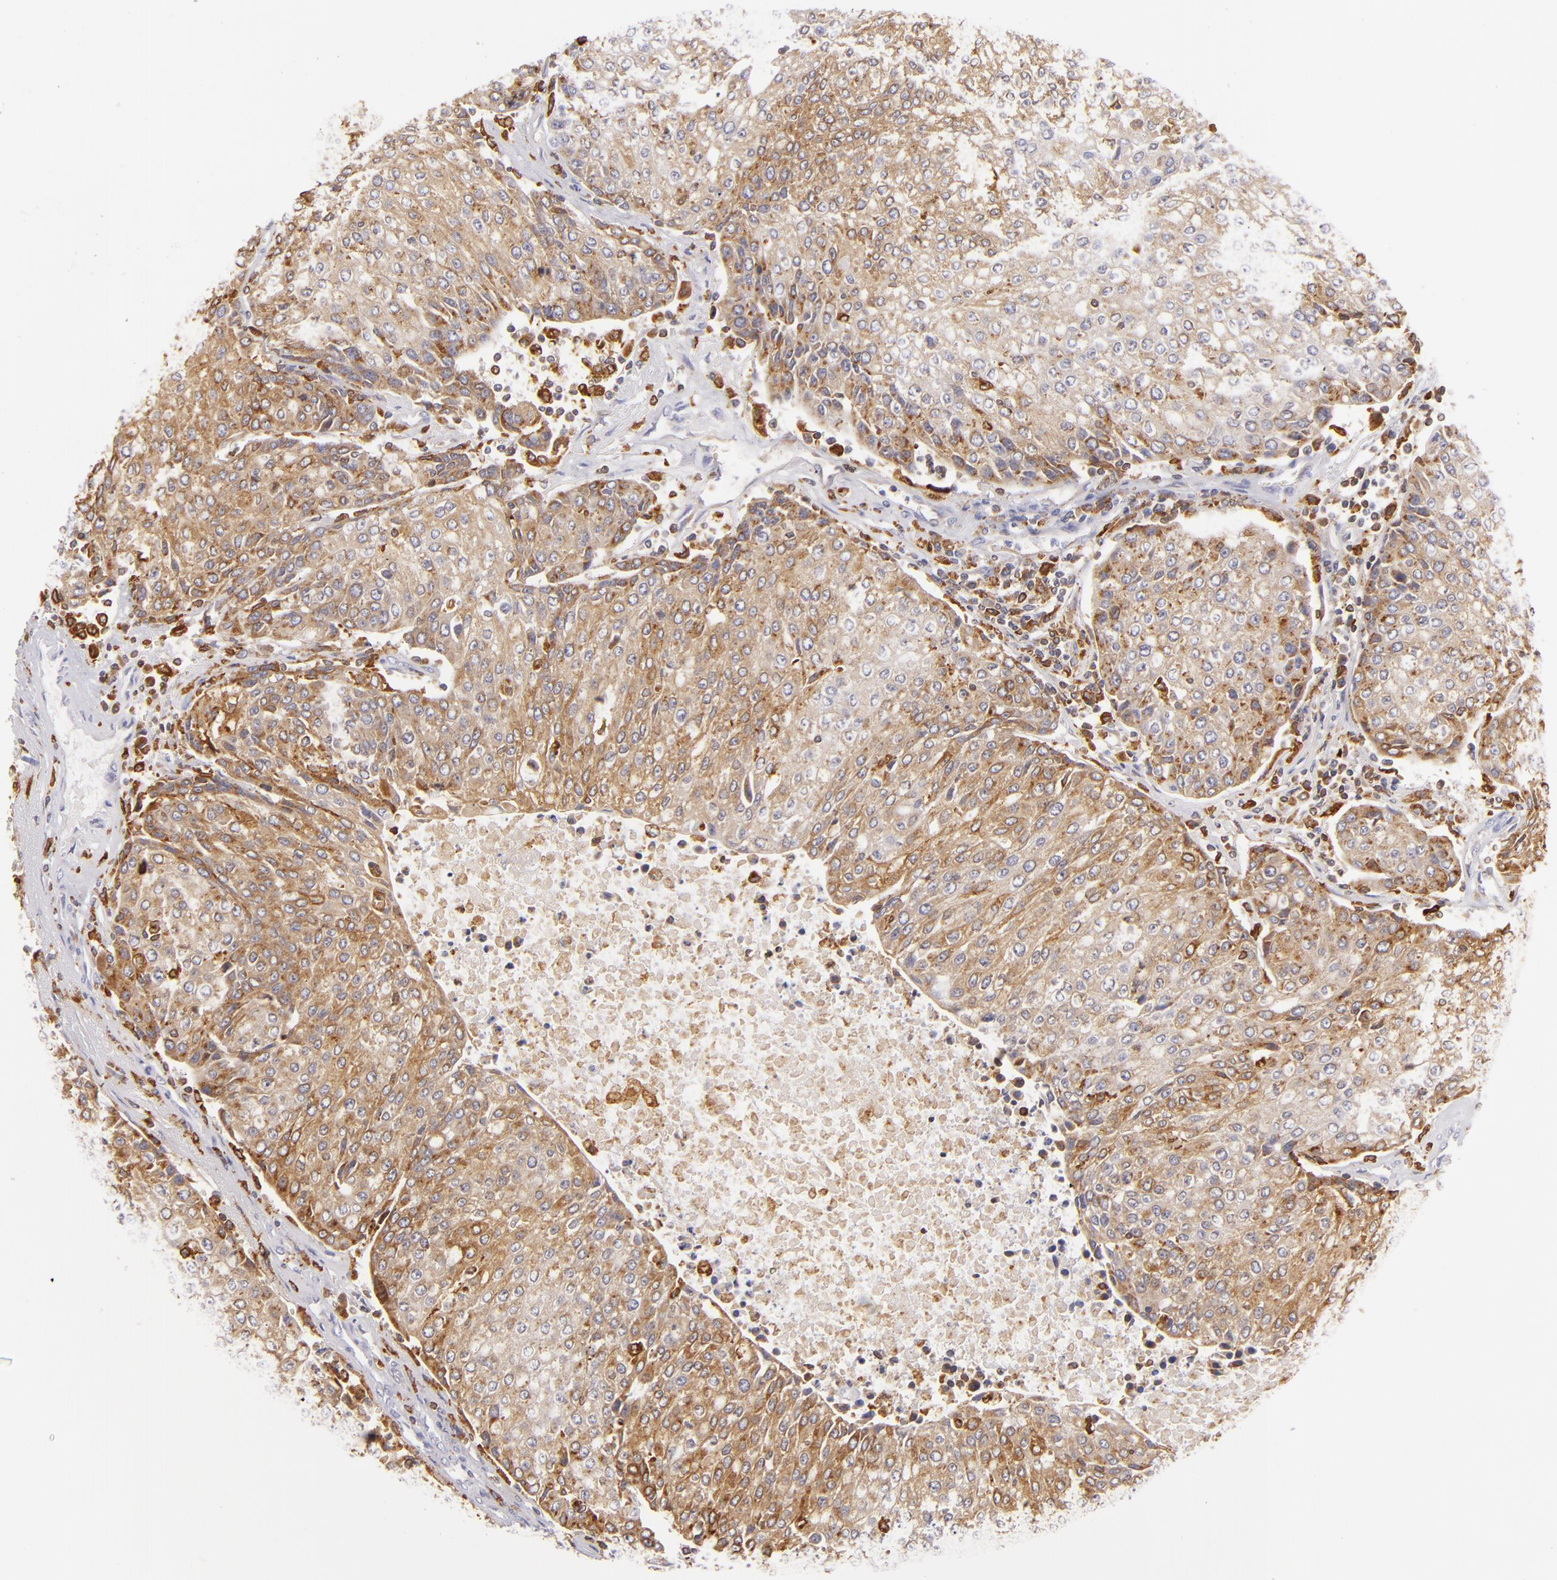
{"staining": {"intensity": "moderate", "quantity": ">75%", "location": "cytoplasmic/membranous"}, "tissue": "urothelial cancer", "cell_type": "Tumor cells", "image_type": "cancer", "snomed": [{"axis": "morphology", "description": "Urothelial carcinoma, High grade"}, {"axis": "topography", "description": "Urinary bladder"}], "caption": "Urothelial cancer stained with DAB immunohistochemistry demonstrates medium levels of moderate cytoplasmic/membranous positivity in approximately >75% of tumor cells.", "gene": "CD74", "patient": {"sex": "female", "age": 85}}